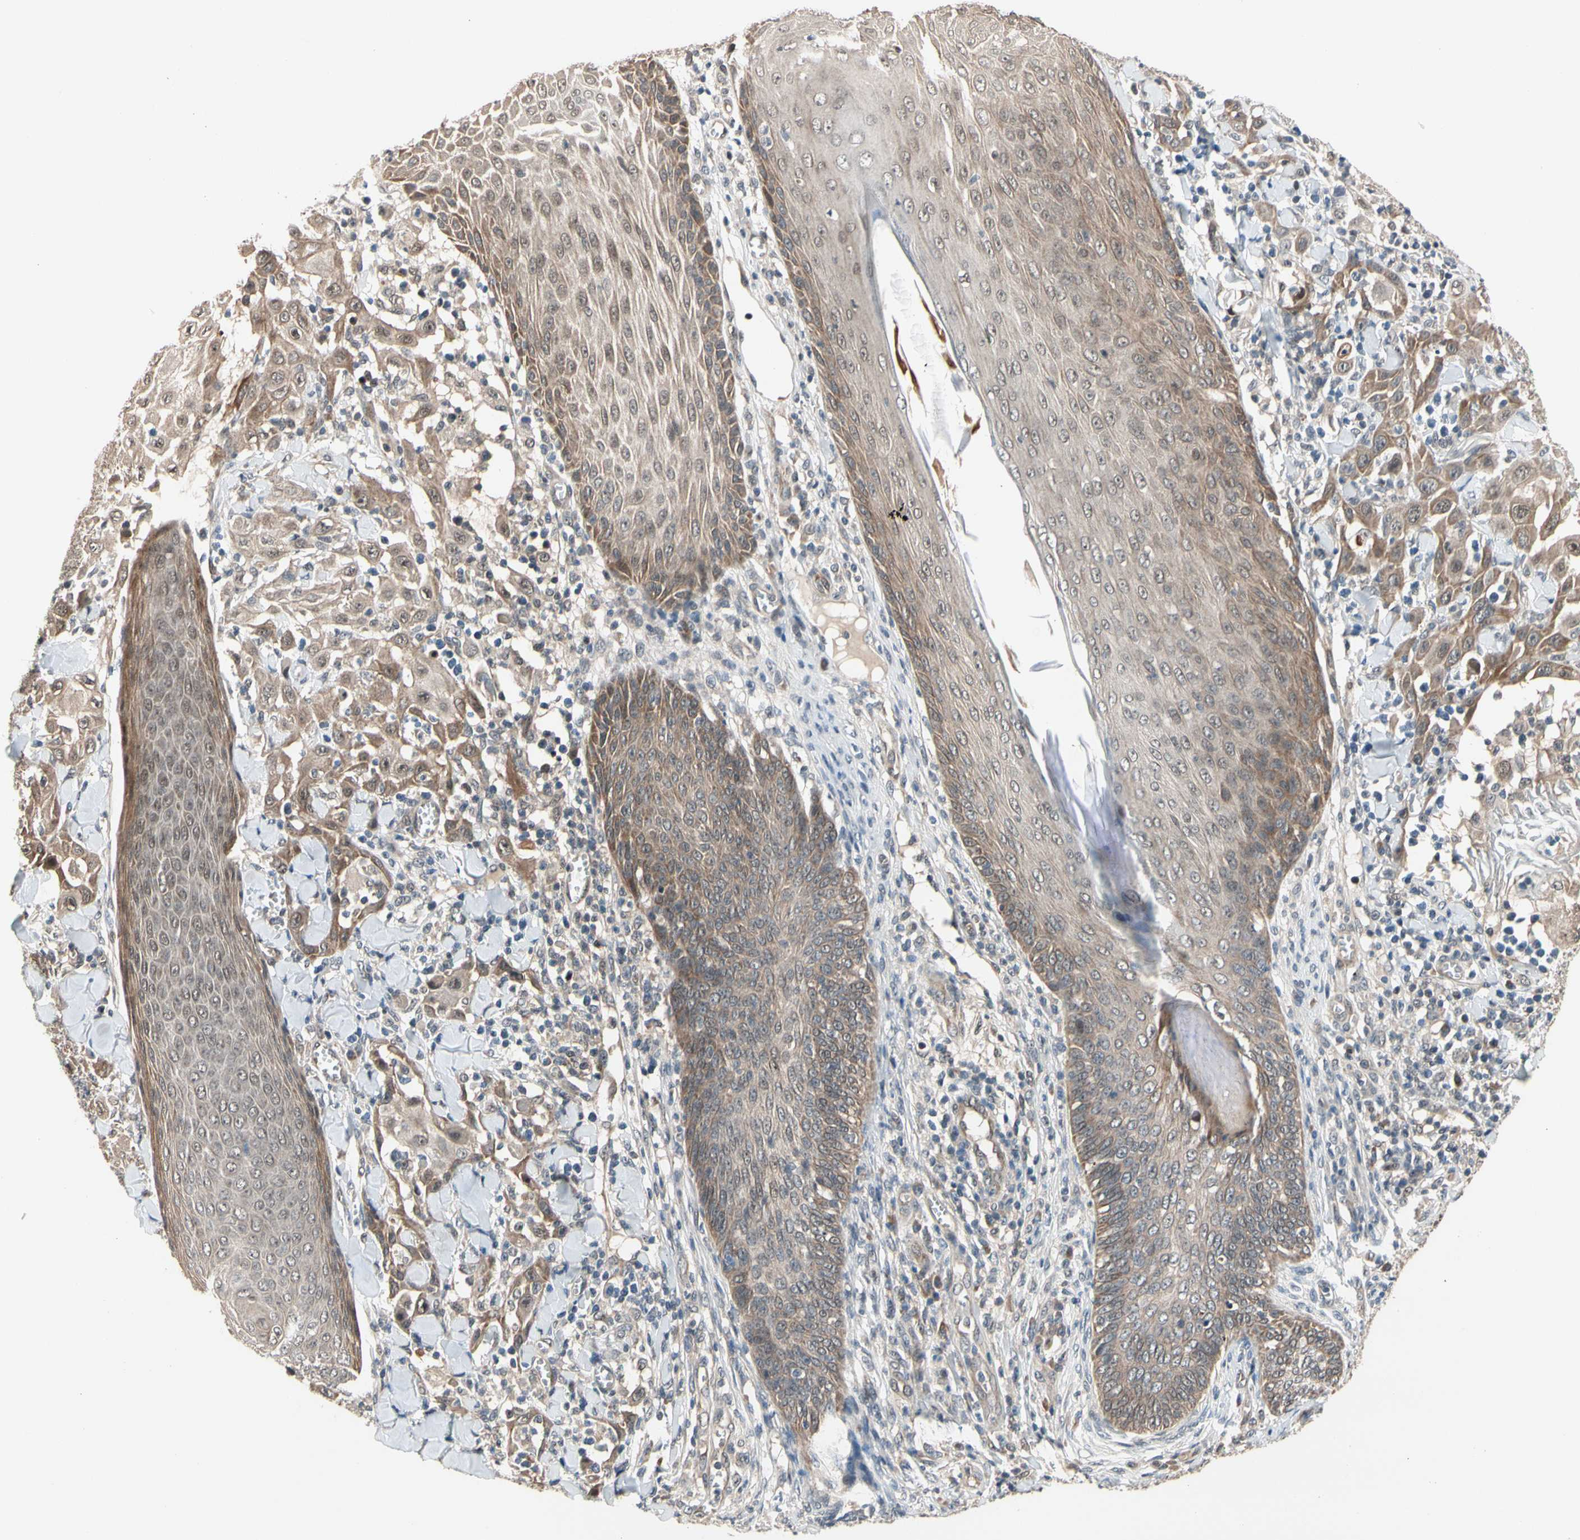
{"staining": {"intensity": "moderate", "quantity": ">75%", "location": "cytoplasmic/membranous"}, "tissue": "skin cancer", "cell_type": "Tumor cells", "image_type": "cancer", "snomed": [{"axis": "morphology", "description": "Squamous cell carcinoma, NOS"}, {"axis": "topography", "description": "Skin"}], "caption": "Immunohistochemistry (IHC) (DAB (3,3'-diaminobenzidine)) staining of skin squamous cell carcinoma displays moderate cytoplasmic/membranous protein staining in about >75% of tumor cells. (DAB IHC with brightfield microscopy, high magnification).", "gene": "NGEF", "patient": {"sex": "male", "age": 24}}